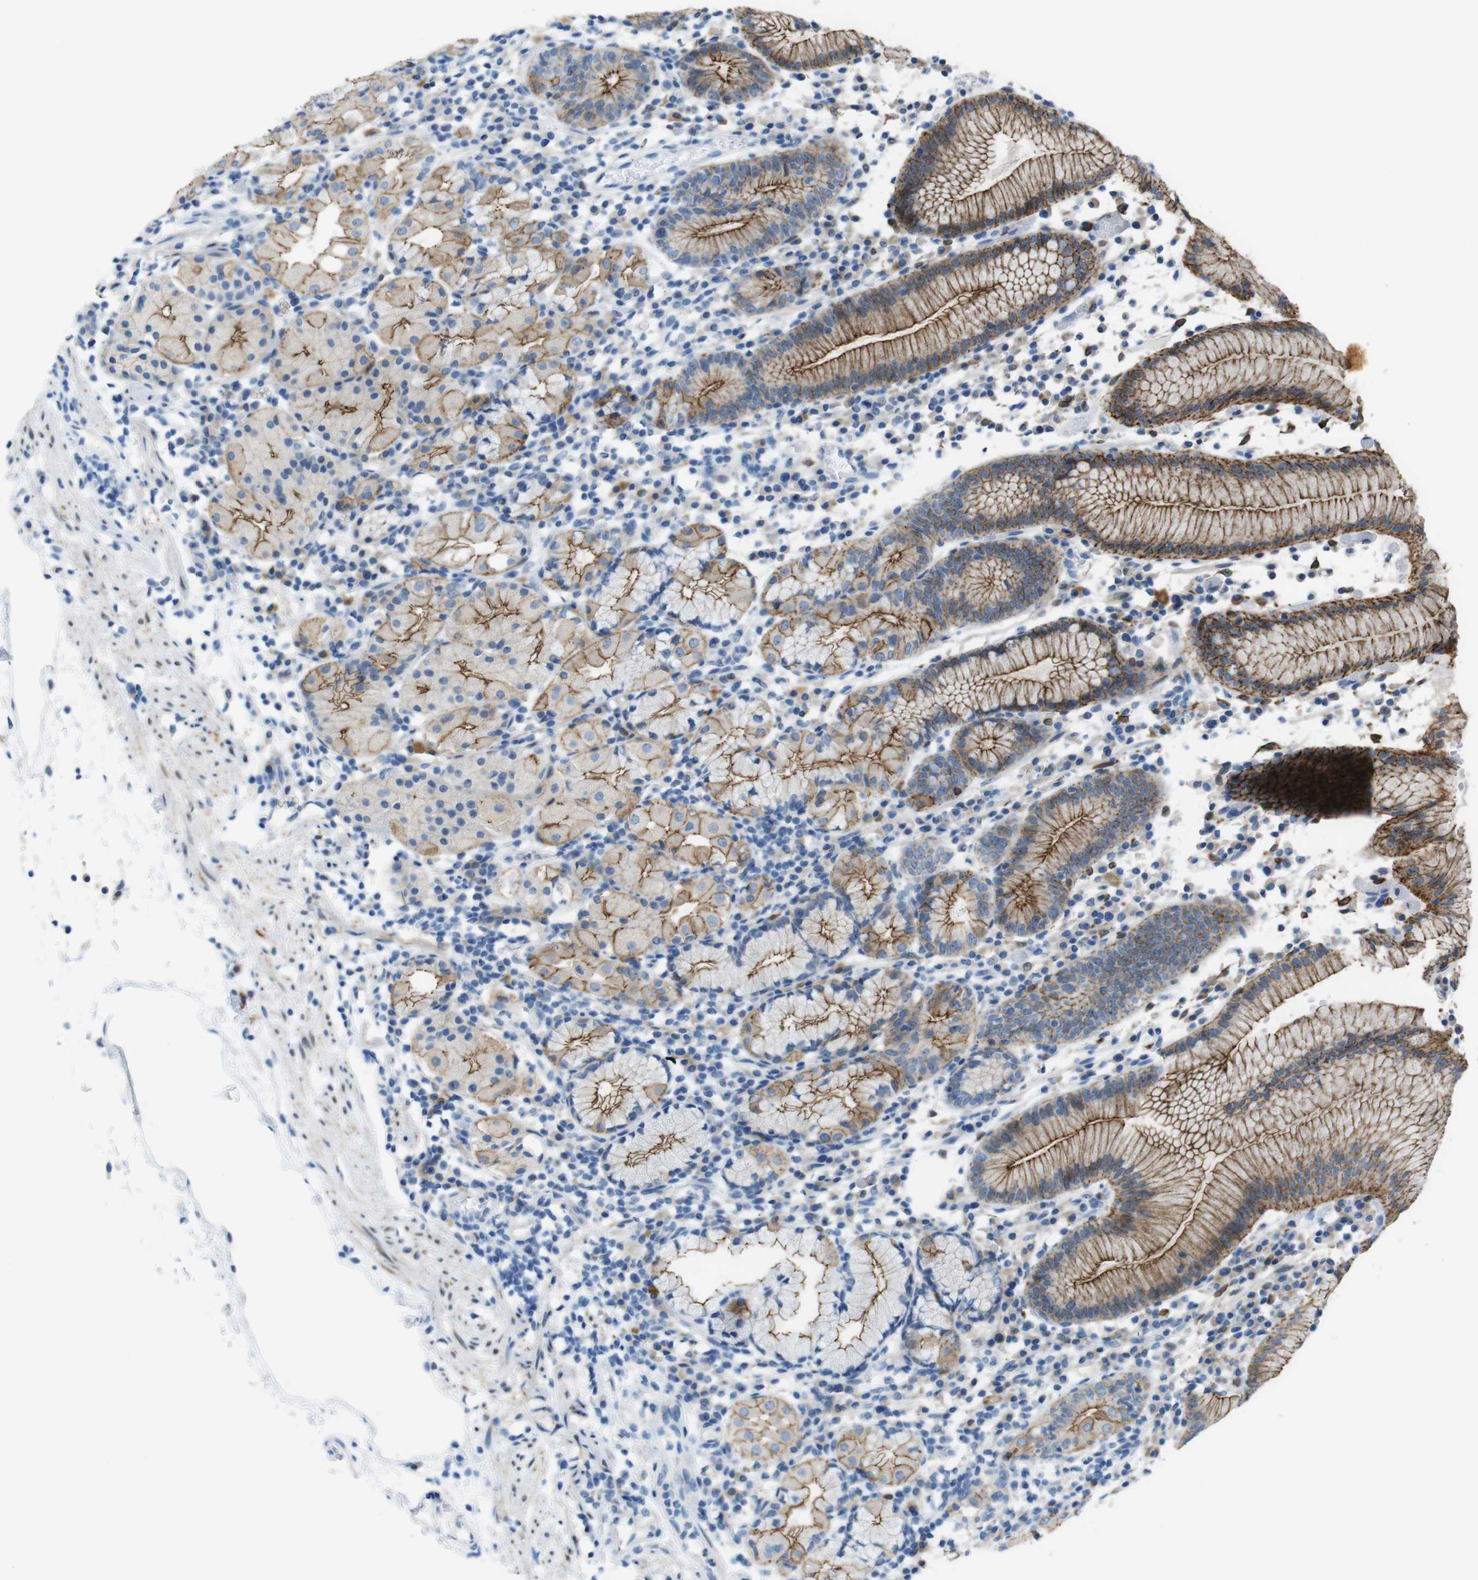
{"staining": {"intensity": "moderate", "quantity": ">75%", "location": "cytoplasmic/membranous"}, "tissue": "stomach", "cell_type": "Glandular cells", "image_type": "normal", "snomed": [{"axis": "morphology", "description": "Normal tissue, NOS"}, {"axis": "topography", "description": "Stomach"}, {"axis": "topography", "description": "Stomach, lower"}], "caption": "Protein staining by immunohistochemistry (IHC) shows moderate cytoplasmic/membranous staining in approximately >75% of glandular cells in benign stomach.", "gene": "TJP3", "patient": {"sex": "female", "age": 75}}